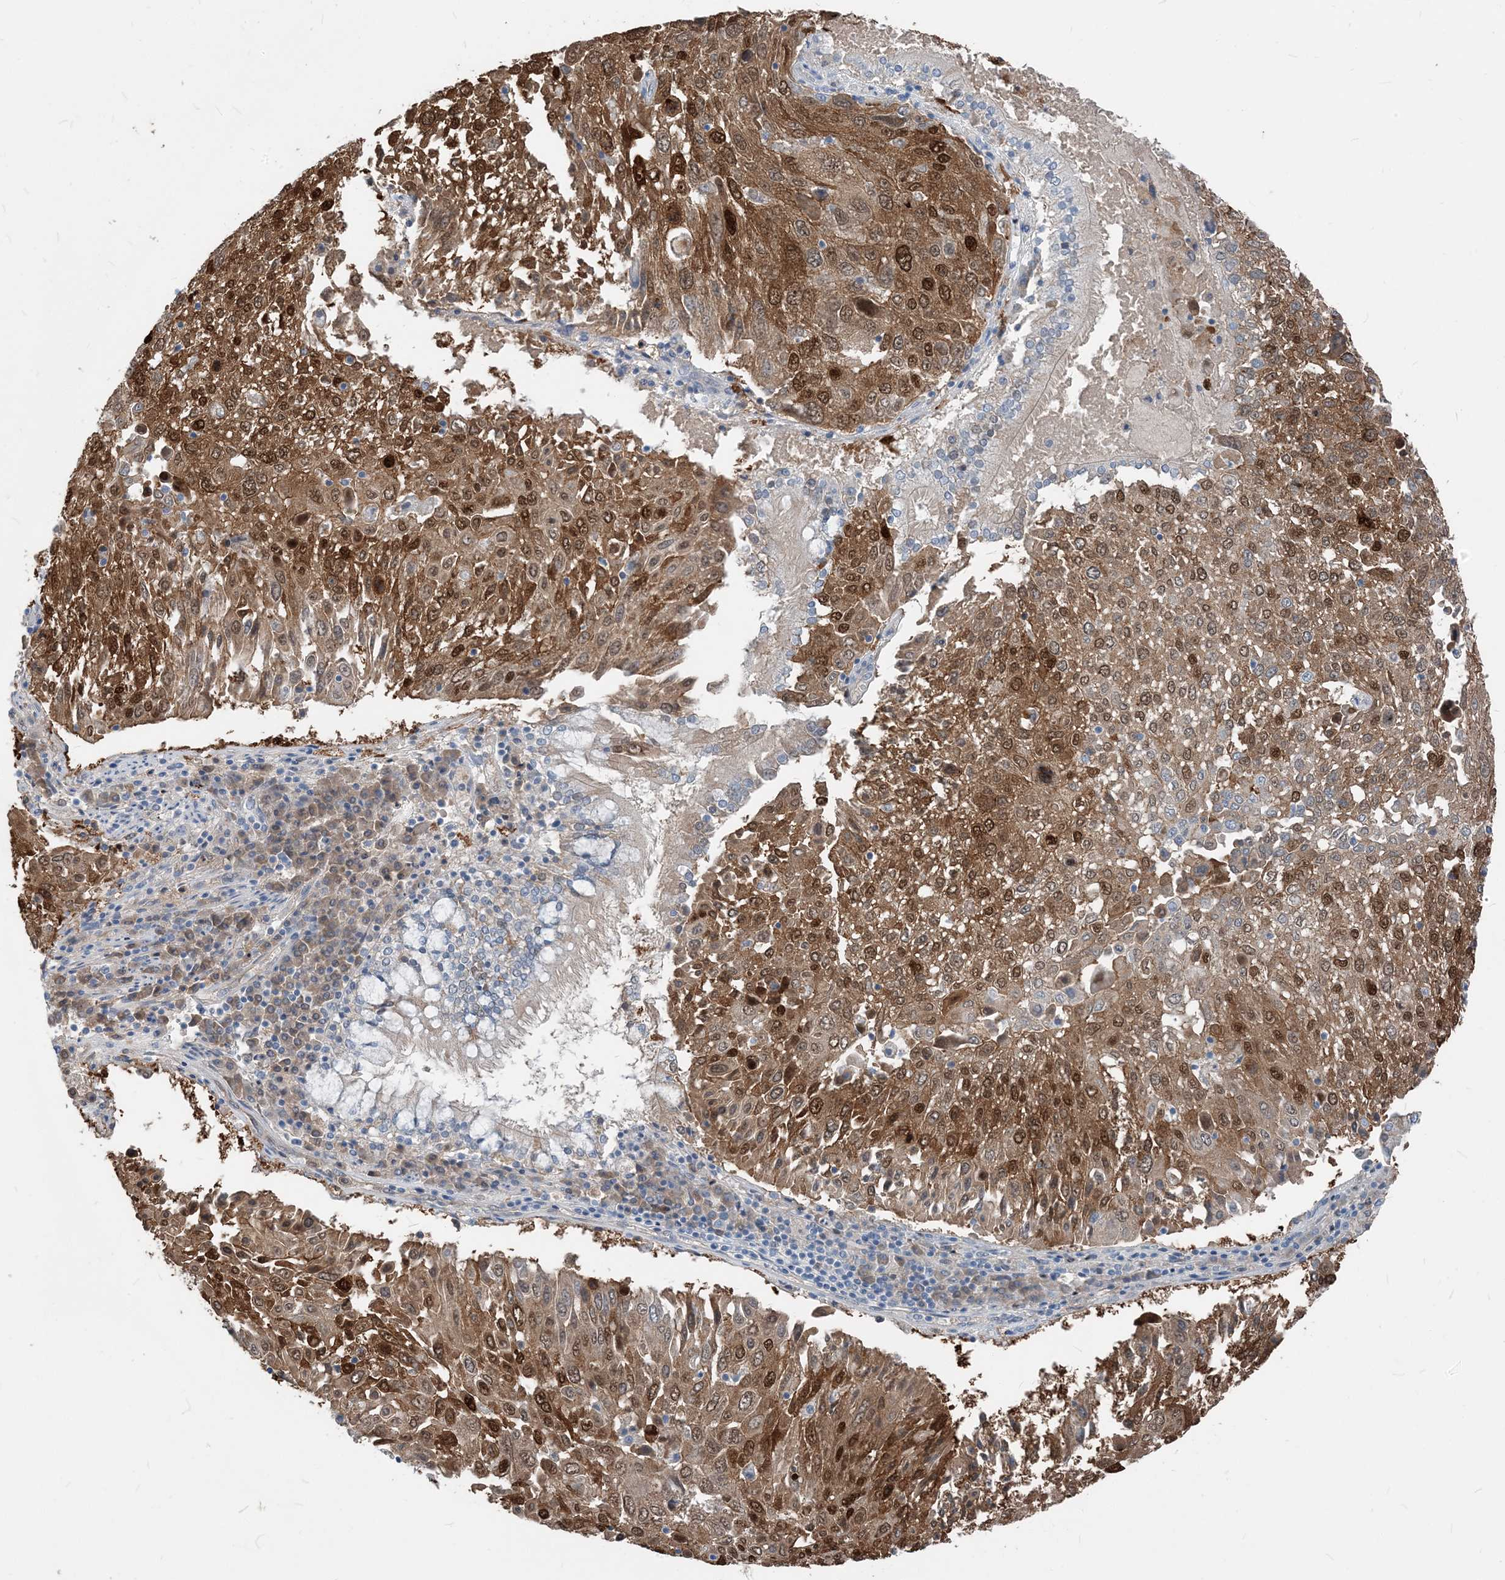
{"staining": {"intensity": "moderate", "quantity": ">75%", "location": "cytoplasmic/membranous,nuclear"}, "tissue": "lung cancer", "cell_type": "Tumor cells", "image_type": "cancer", "snomed": [{"axis": "morphology", "description": "Squamous cell carcinoma, NOS"}, {"axis": "topography", "description": "Lung"}], "caption": "Tumor cells demonstrate moderate cytoplasmic/membranous and nuclear expression in about >75% of cells in lung squamous cell carcinoma.", "gene": "NCOA7", "patient": {"sex": "male", "age": 65}}